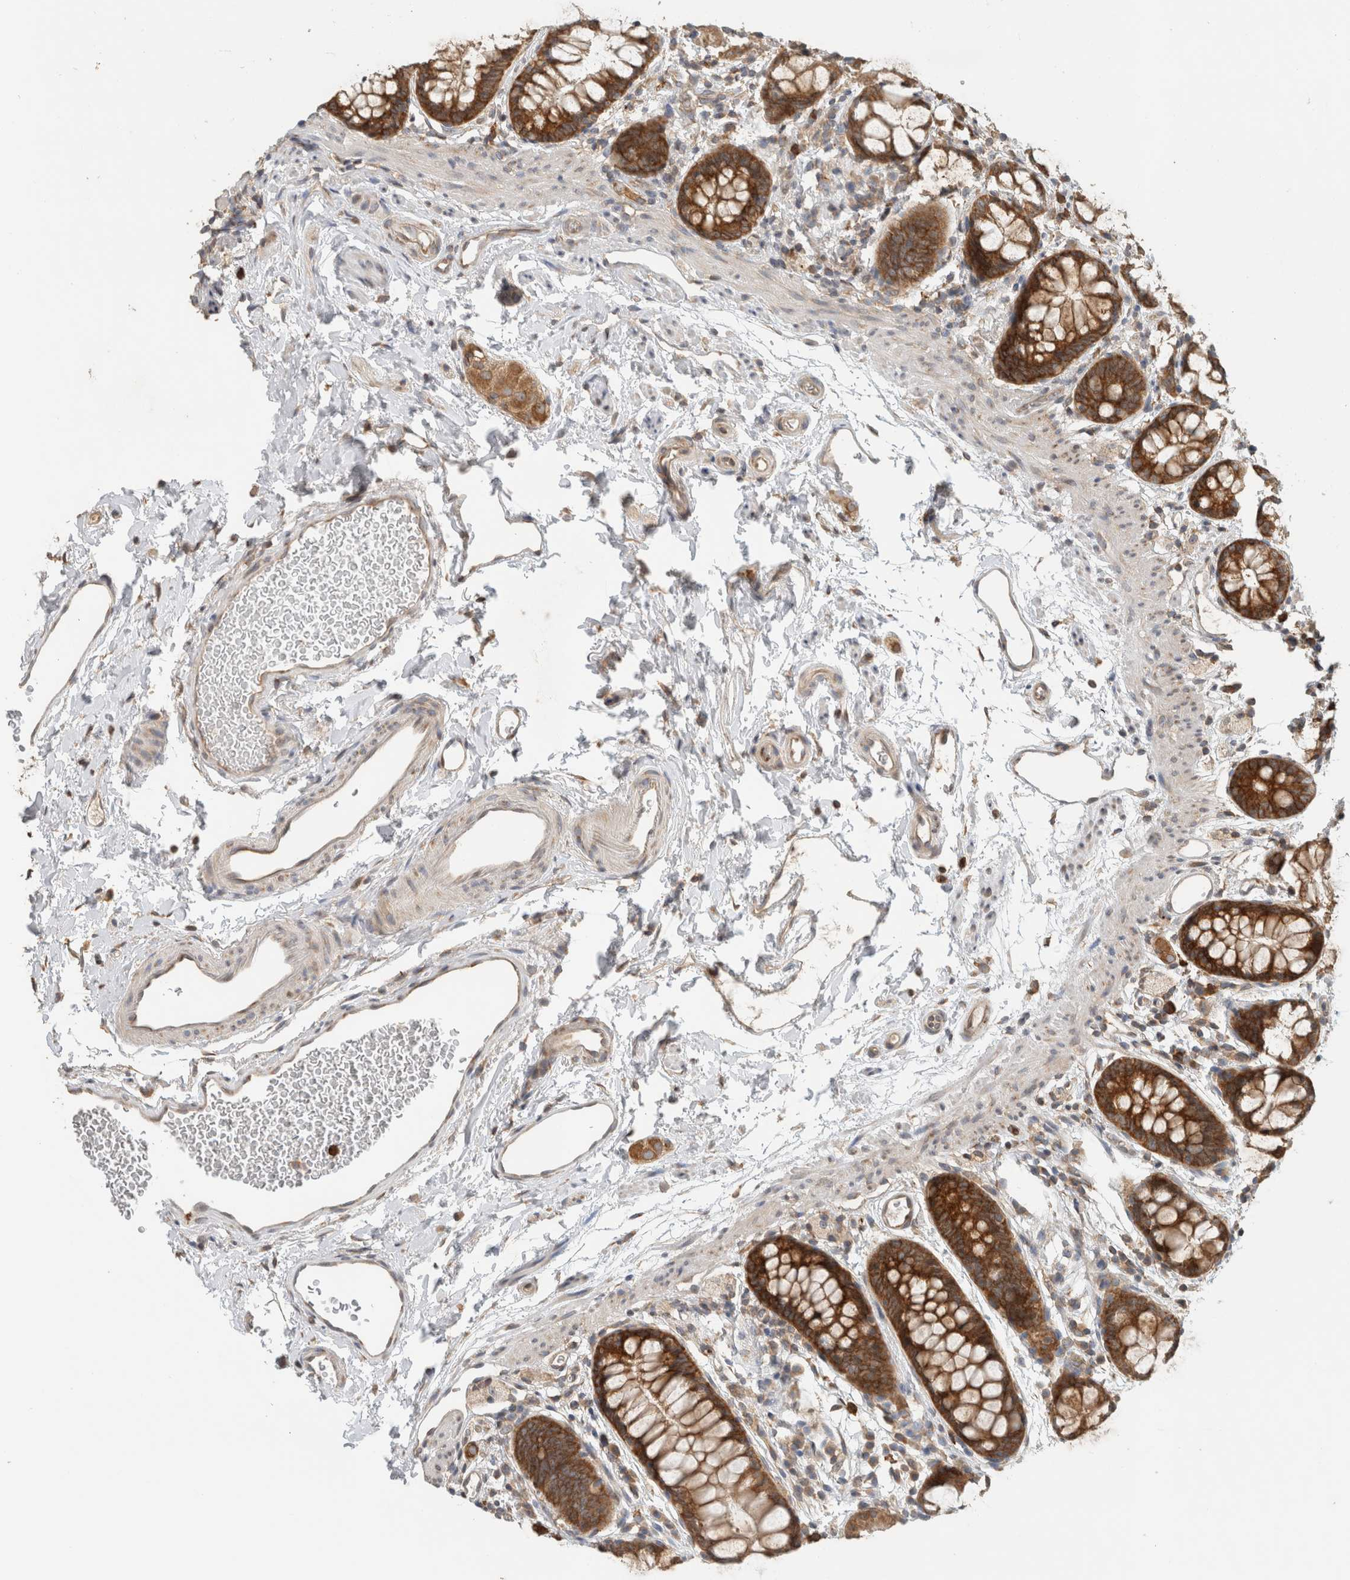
{"staining": {"intensity": "strong", "quantity": ">75%", "location": "cytoplasmic/membranous"}, "tissue": "rectum", "cell_type": "Glandular cells", "image_type": "normal", "snomed": [{"axis": "morphology", "description": "Normal tissue, NOS"}, {"axis": "topography", "description": "Rectum"}], "caption": "Immunohistochemical staining of unremarkable human rectum shows >75% levels of strong cytoplasmic/membranous protein positivity in approximately >75% of glandular cells. (Stains: DAB in brown, nuclei in blue, Microscopy: brightfield microscopy at high magnification).", "gene": "PUM1", "patient": {"sex": "female", "age": 65}}